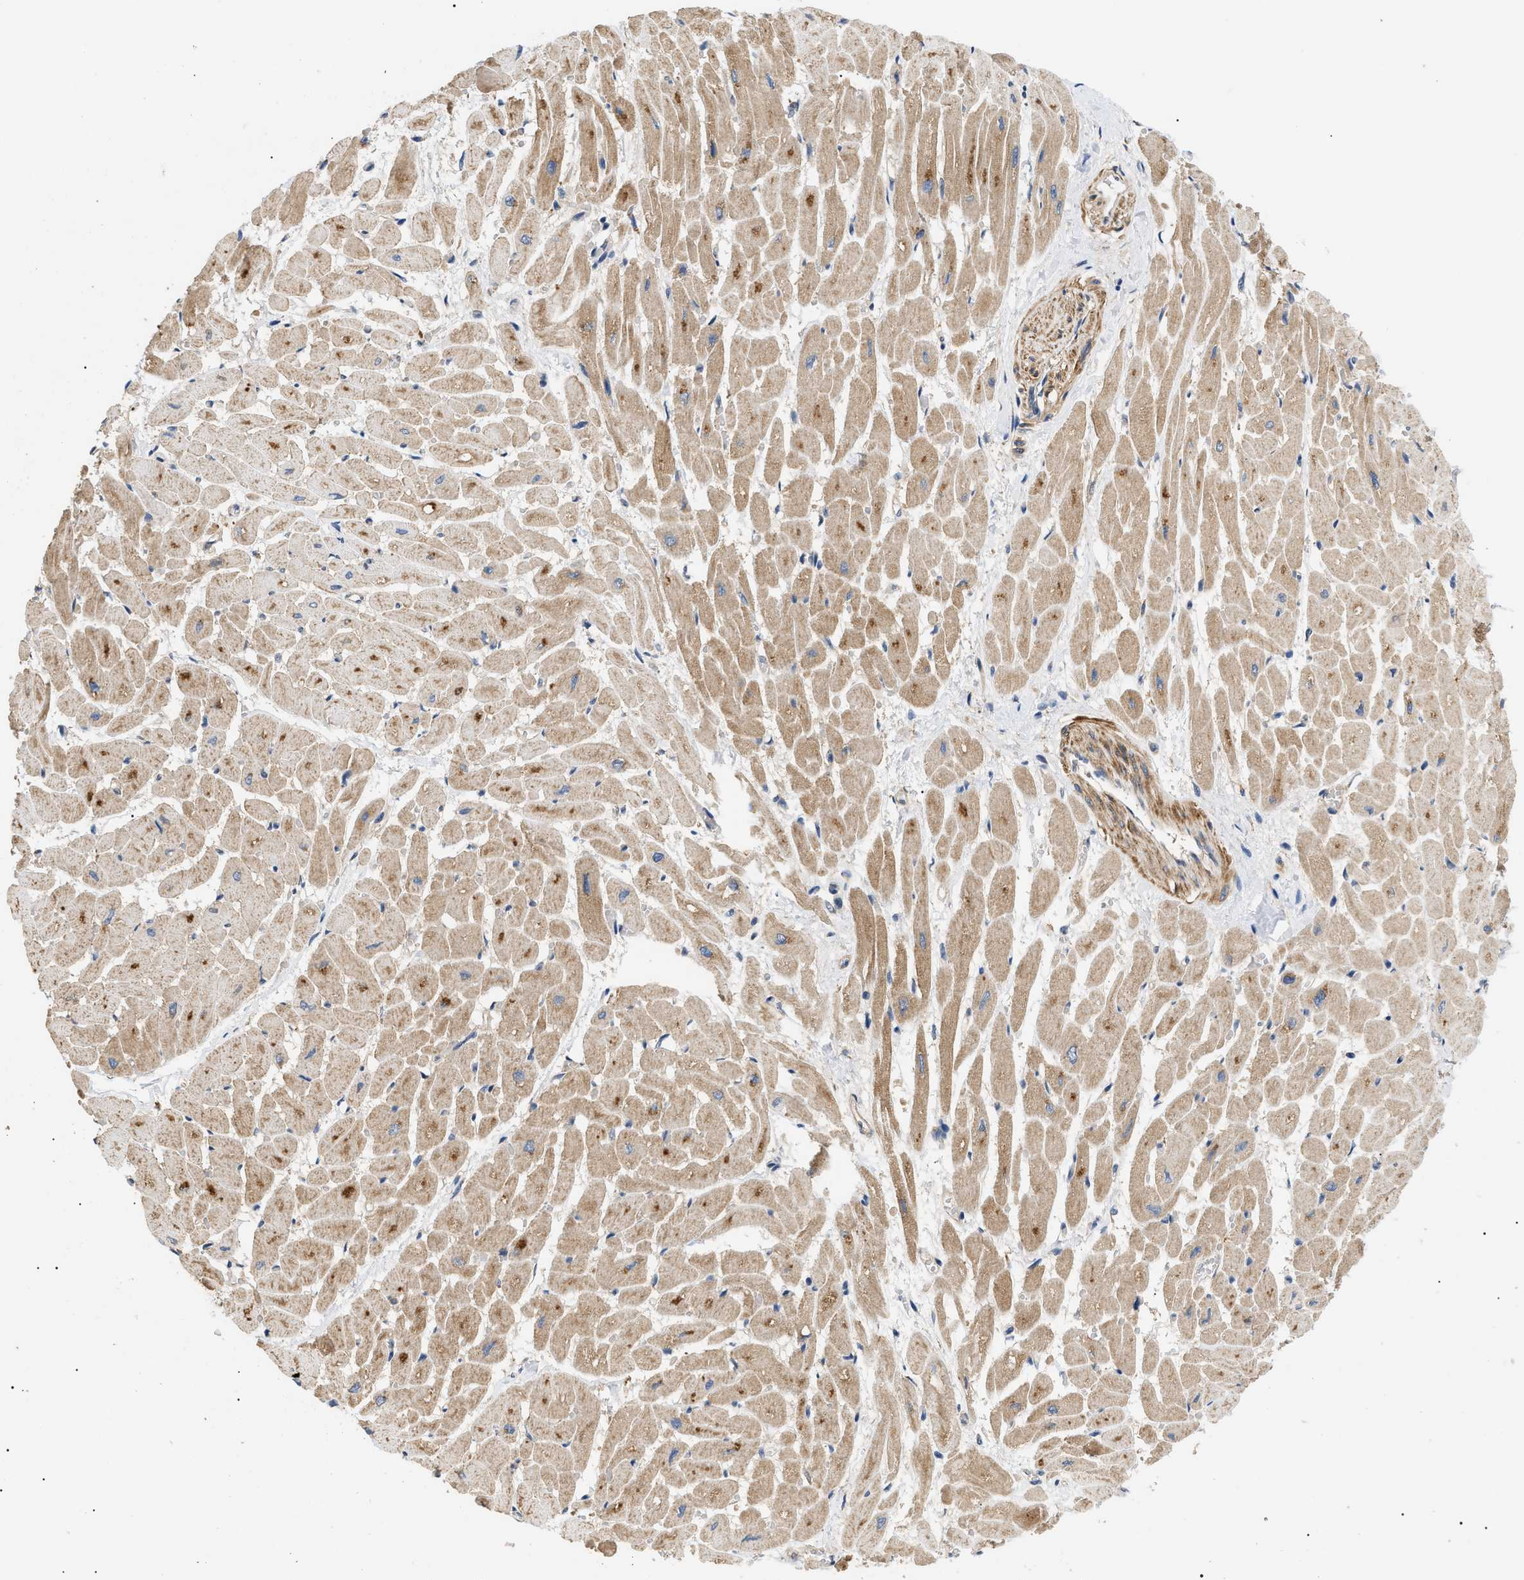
{"staining": {"intensity": "moderate", "quantity": ">75%", "location": "cytoplasmic/membranous"}, "tissue": "heart muscle", "cell_type": "Cardiomyocytes", "image_type": "normal", "snomed": [{"axis": "morphology", "description": "Normal tissue, NOS"}, {"axis": "topography", "description": "Heart"}], "caption": "Cardiomyocytes reveal medium levels of moderate cytoplasmic/membranous positivity in approximately >75% of cells in unremarkable human heart muscle.", "gene": "PPM1B", "patient": {"sex": "male", "age": 45}}